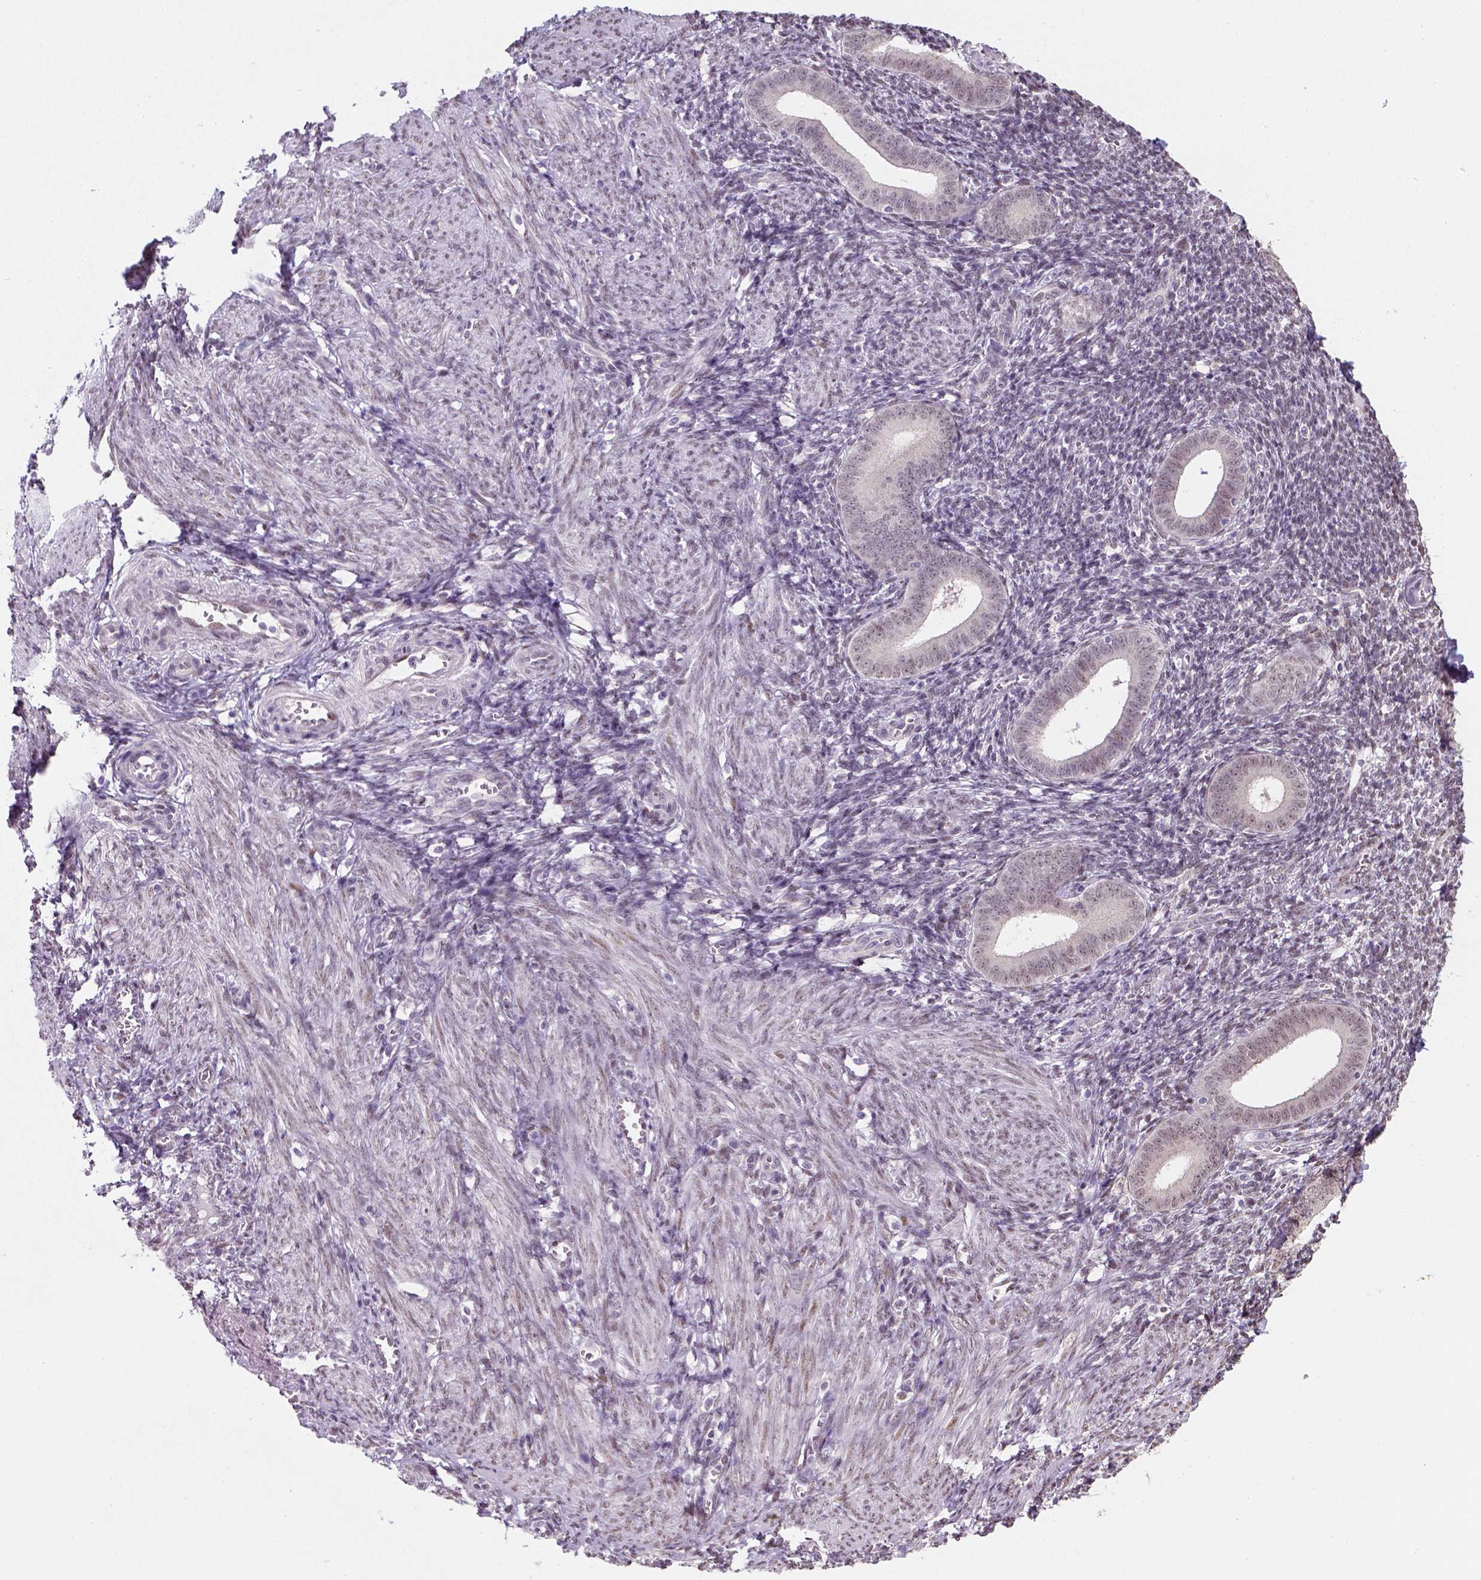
{"staining": {"intensity": "weak", "quantity": "25%-75%", "location": "nuclear"}, "tissue": "endometrium", "cell_type": "Cells in endometrial stroma", "image_type": "normal", "snomed": [{"axis": "morphology", "description": "Normal tissue, NOS"}, {"axis": "topography", "description": "Endometrium"}], "caption": "The immunohistochemical stain labels weak nuclear positivity in cells in endometrial stroma of benign endometrium. Using DAB (3,3'-diaminobenzidine) (brown) and hematoxylin (blue) stains, captured at high magnification using brightfield microscopy.", "gene": "C1orf112", "patient": {"sex": "female", "age": 25}}